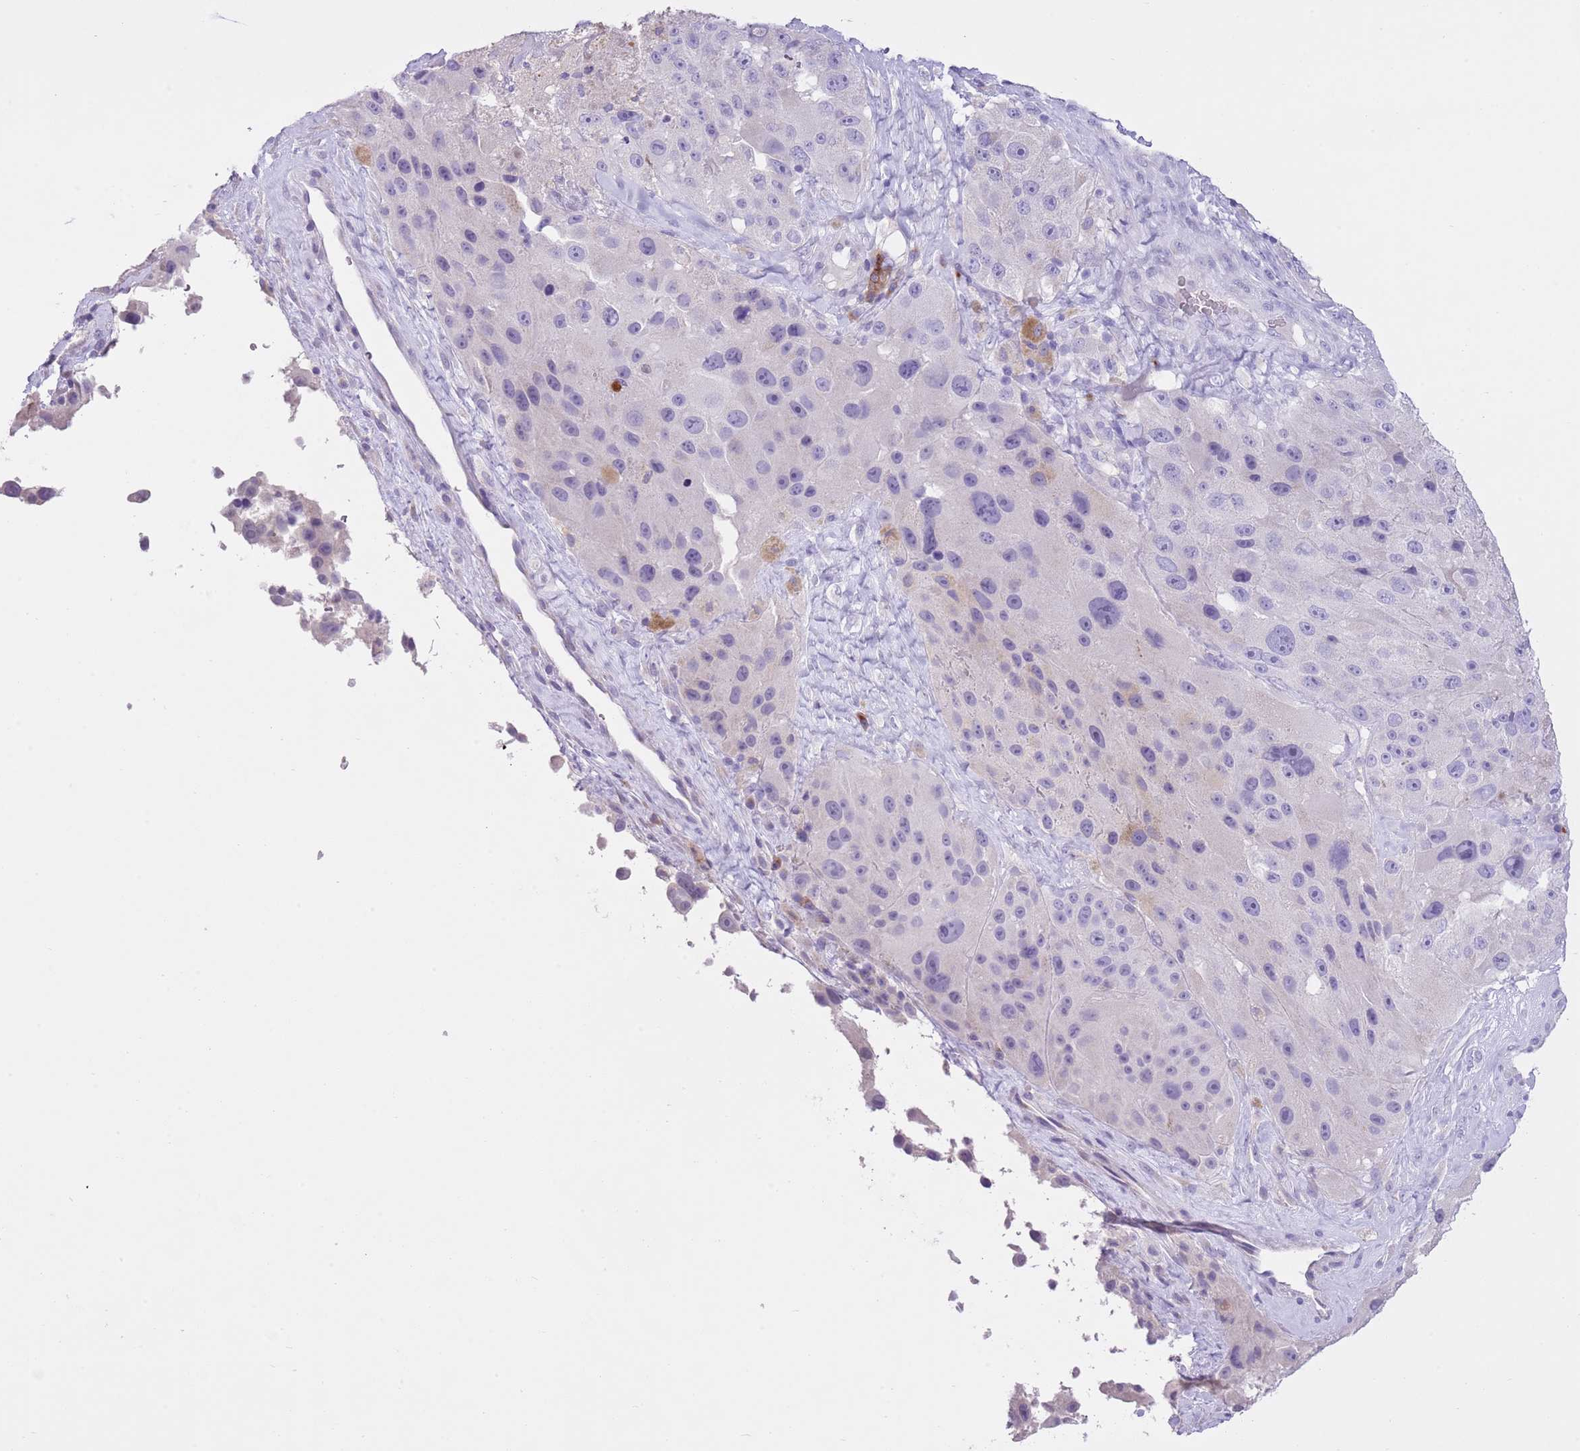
{"staining": {"intensity": "negative", "quantity": "none", "location": "none"}, "tissue": "melanoma", "cell_type": "Tumor cells", "image_type": "cancer", "snomed": [{"axis": "morphology", "description": "Malignant melanoma, Metastatic site"}, {"axis": "topography", "description": "Lymph node"}], "caption": "This micrograph is of melanoma stained with immunohistochemistry to label a protein in brown with the nuclei are counter-stained blue. There is no expression in tumor cells.", "gene": "CLEC2A", "patient": {"sex": "male", "age": 62}}